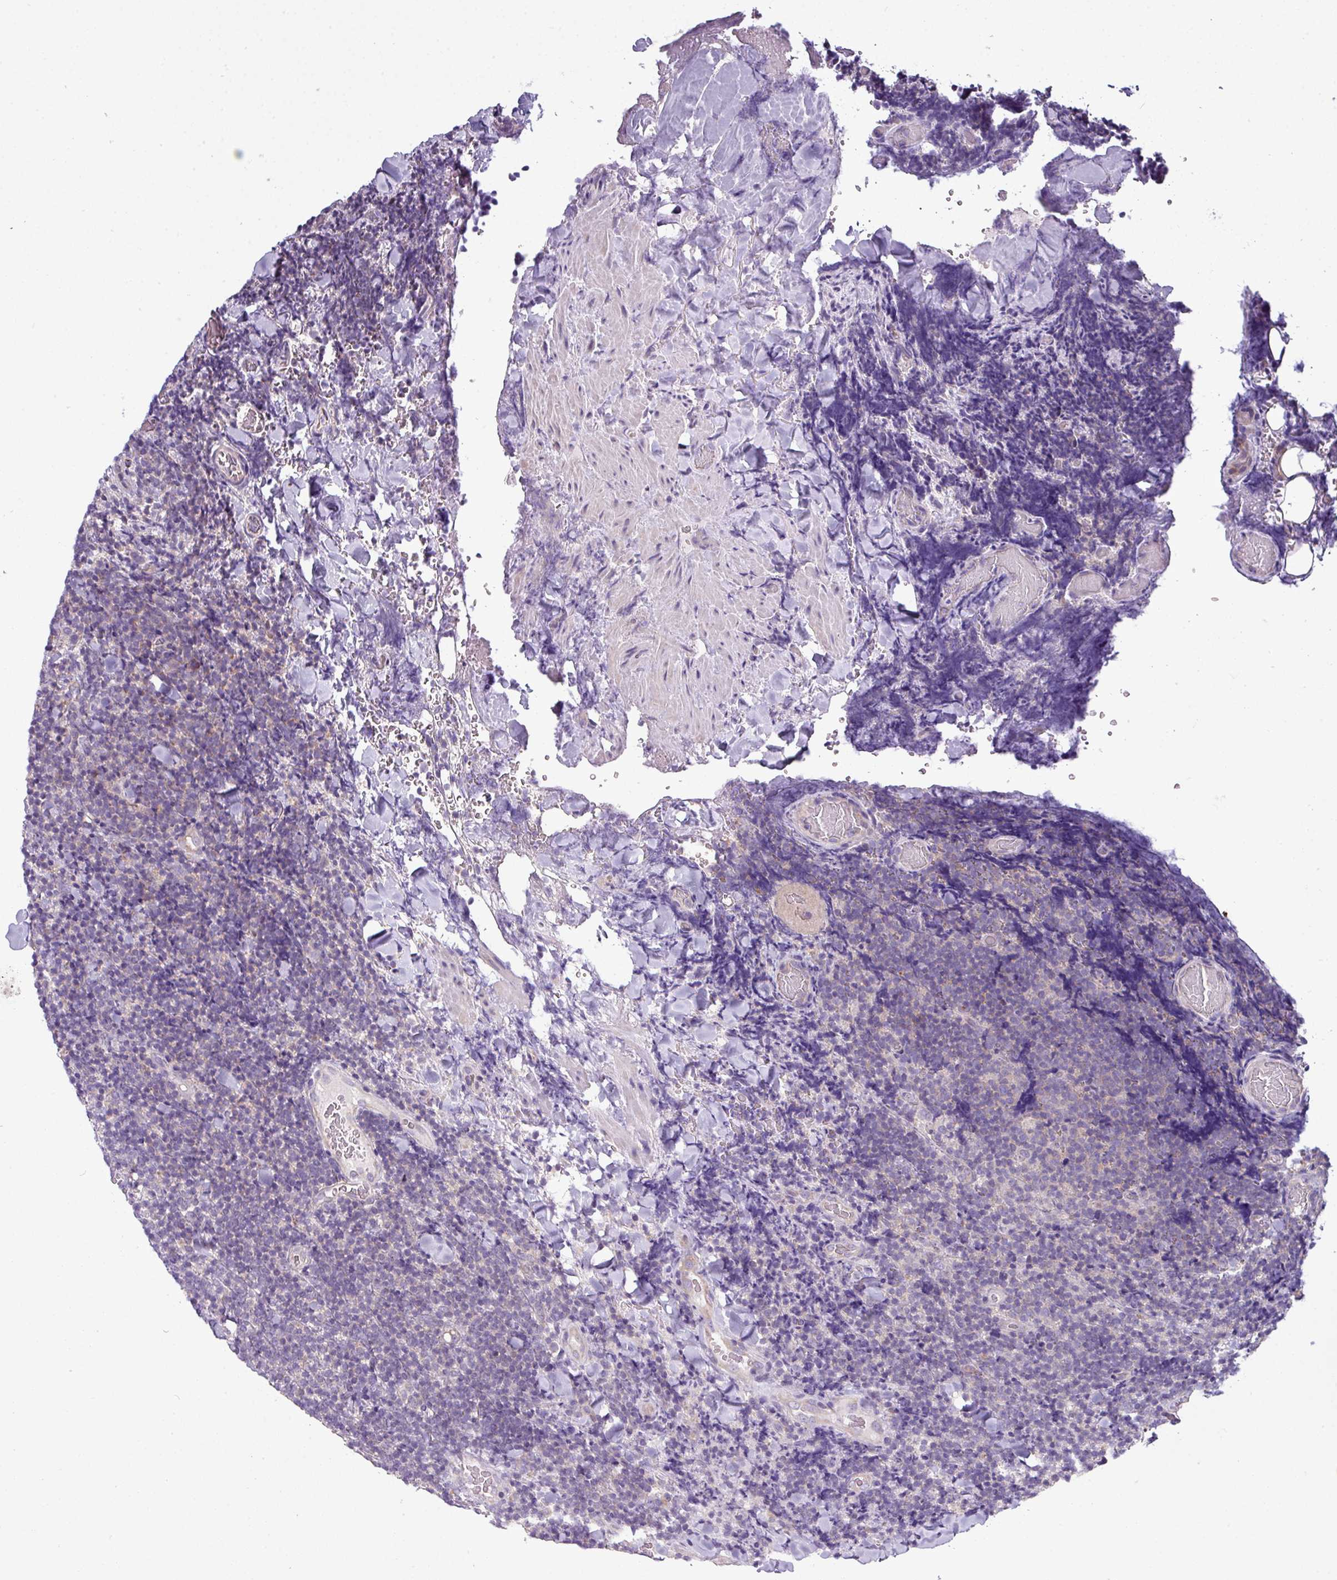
{"staining": {"intensity": "negative", "quantity": "none", "location": "none"}, "tissue": "lymphoma", "cell_type": "Tumor cells", "image_type": "cancer", "snomed": [{"axis": "morphology", "description": "Malignant lymphoma, non-Hodgkin's type, Low grade"}, {"axis": "topography", "description": "Lymph node"}], "caption": "Immunohistochemical staining of low-grade malignant lymphoma, non-Hodgkin's type reveals no significant positivity in tumor cells.", "gene": "AGAP5", "patient": {"sex": "male", "age": 66}}